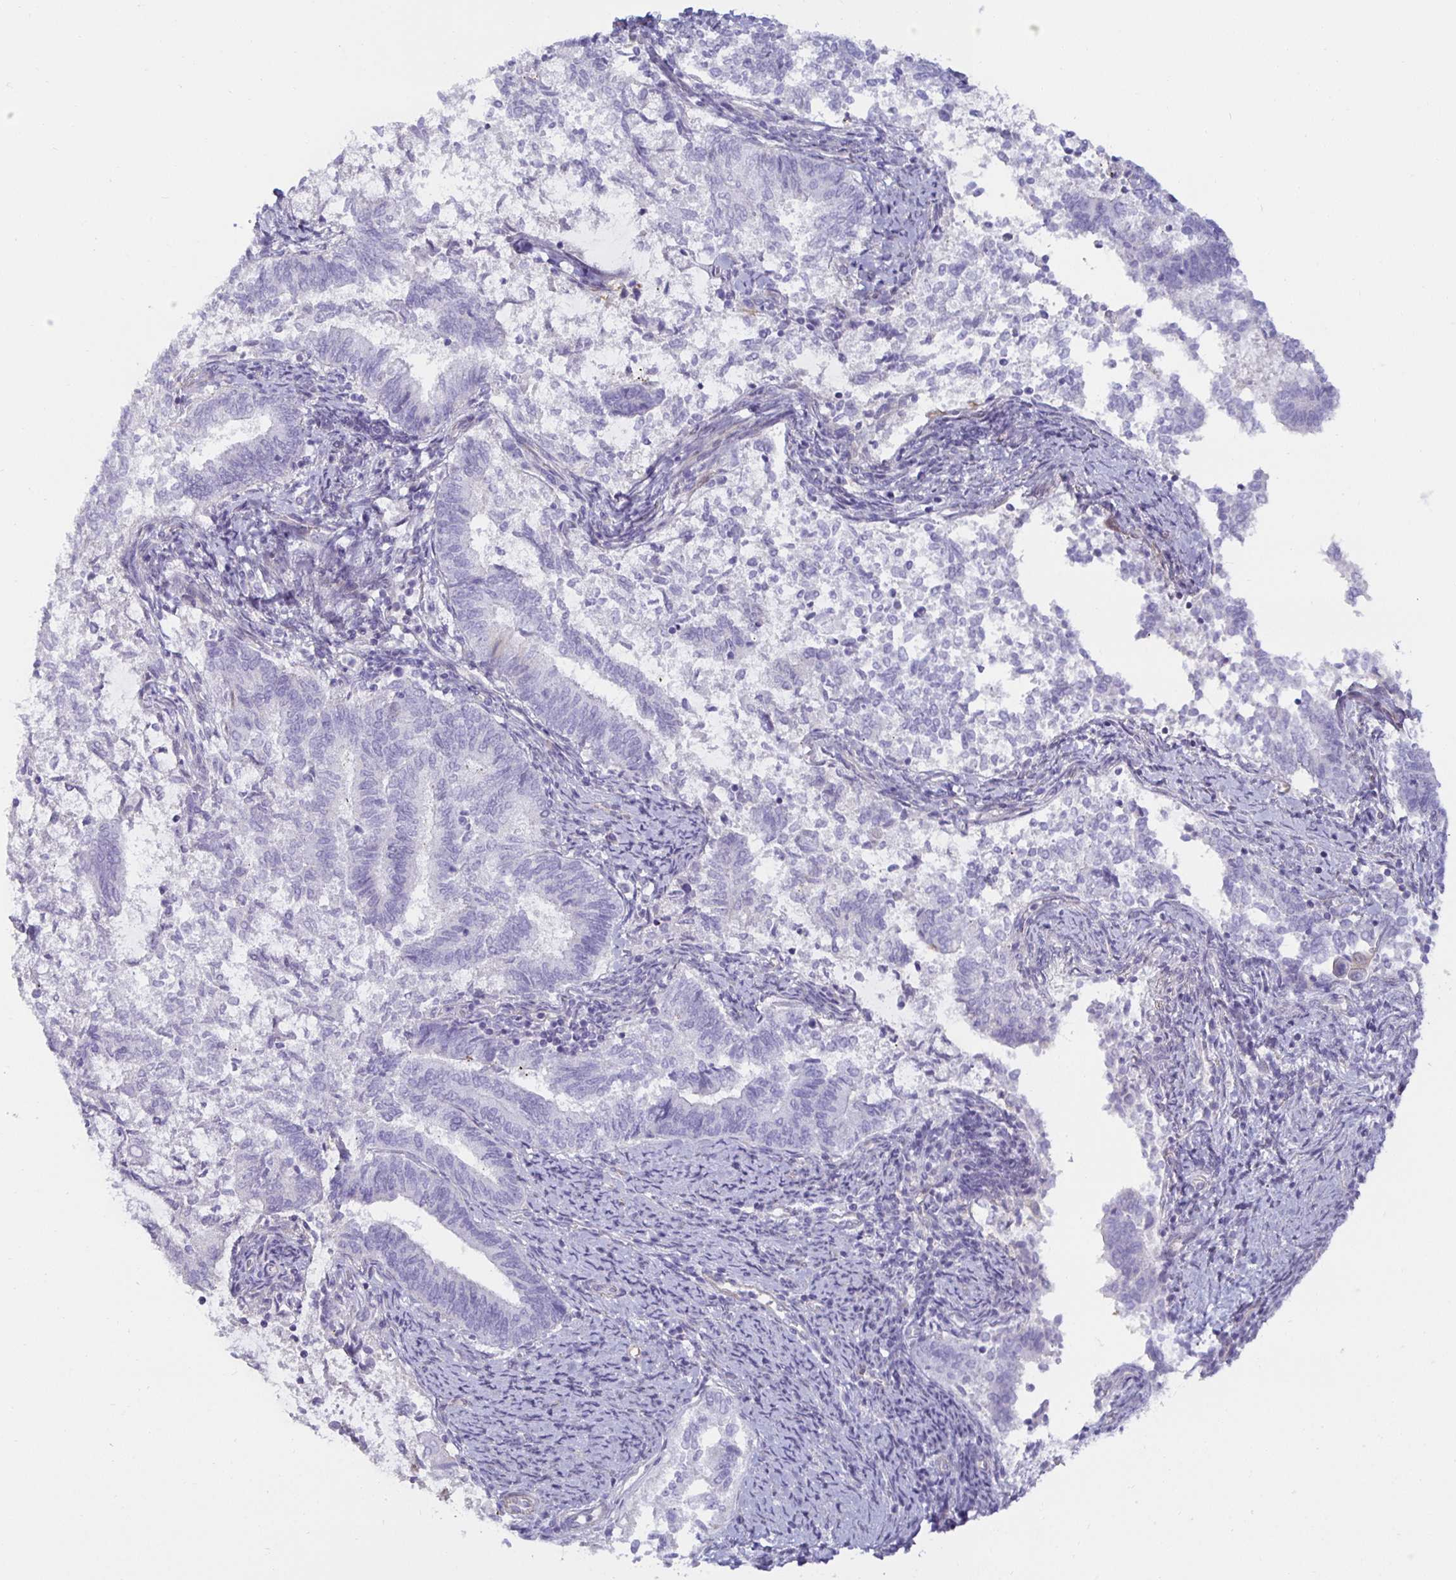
{"staining": {"intensity": "negative", "quantity": "none", "location": "none"}, "tissue": "endometrial cancer", "cell_type": "Tumor cells", "image_type": "cancer", "snomed": [{"axis": "morphology", "description": "Adenocarcinoma, NOS"}, {"axis": "topography", "description": "Endometrium"}], "caption": "Micrograph shows no protein expression in tumor cells of endometrial cancer tissue.", "gene": "SPAG4", "patient": {"sex": "female", "age": 65}}